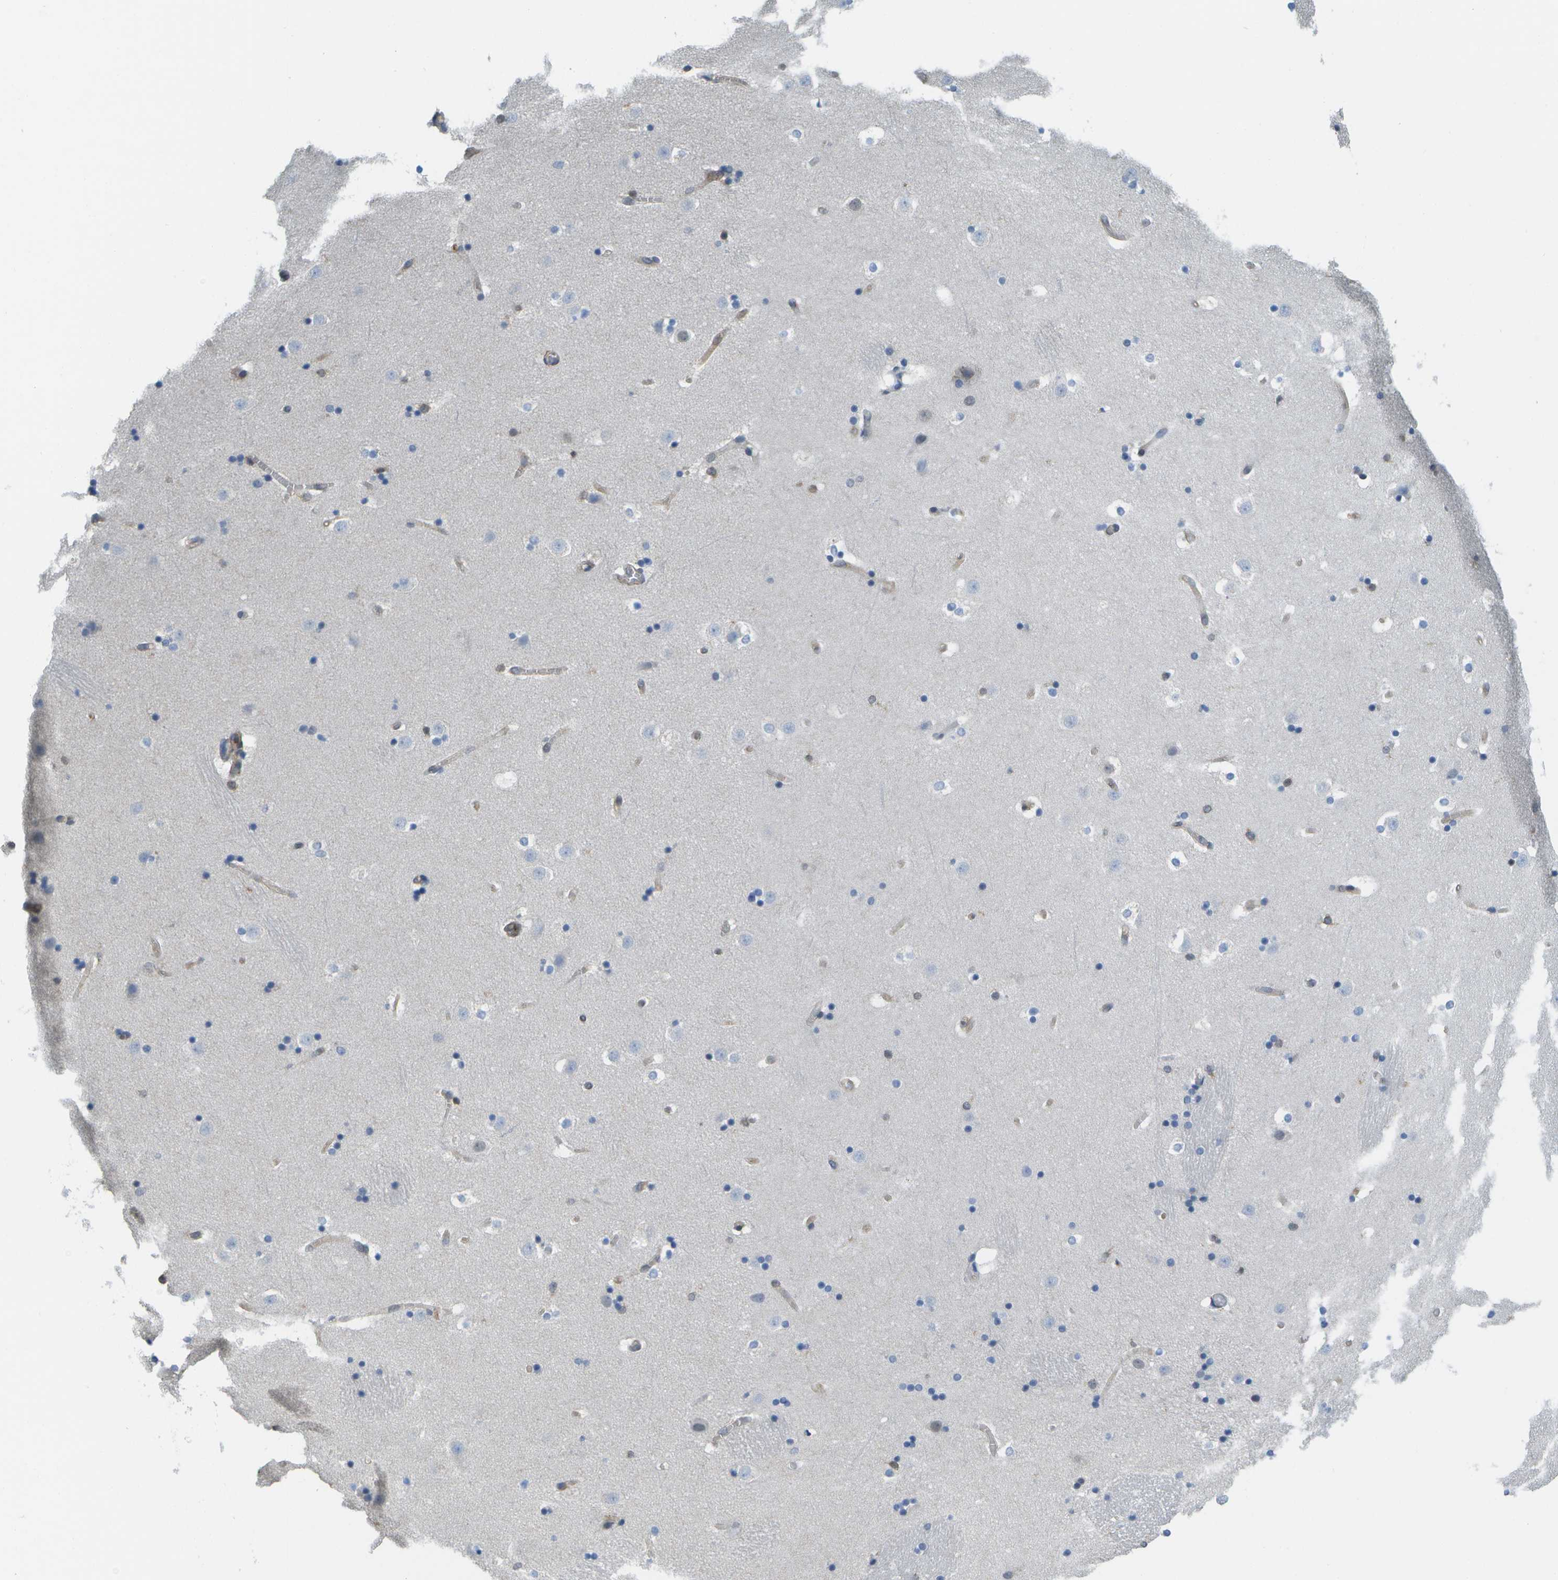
{"staining": {"intensity": "negative", "quantity": "none", "location": "none"}, "tissue": "caudate", "cell_type": "Glial cells", "image_type": "normal", "snomed": [{"axis": "morphology", "description": "Normal tissue, NOS"}, {"axis": "topography", "description": "Lateral ventricle wall"}], "caption": "This micrograph is of unremarkable caudate stained with immunohistochemistry (IHC) to label a protein in brown with the nuclei are counter-stained blue. There is no positivity in glial cells.", "gene": "RCSD1", "patient": {"sex": "male", "age": 45}}